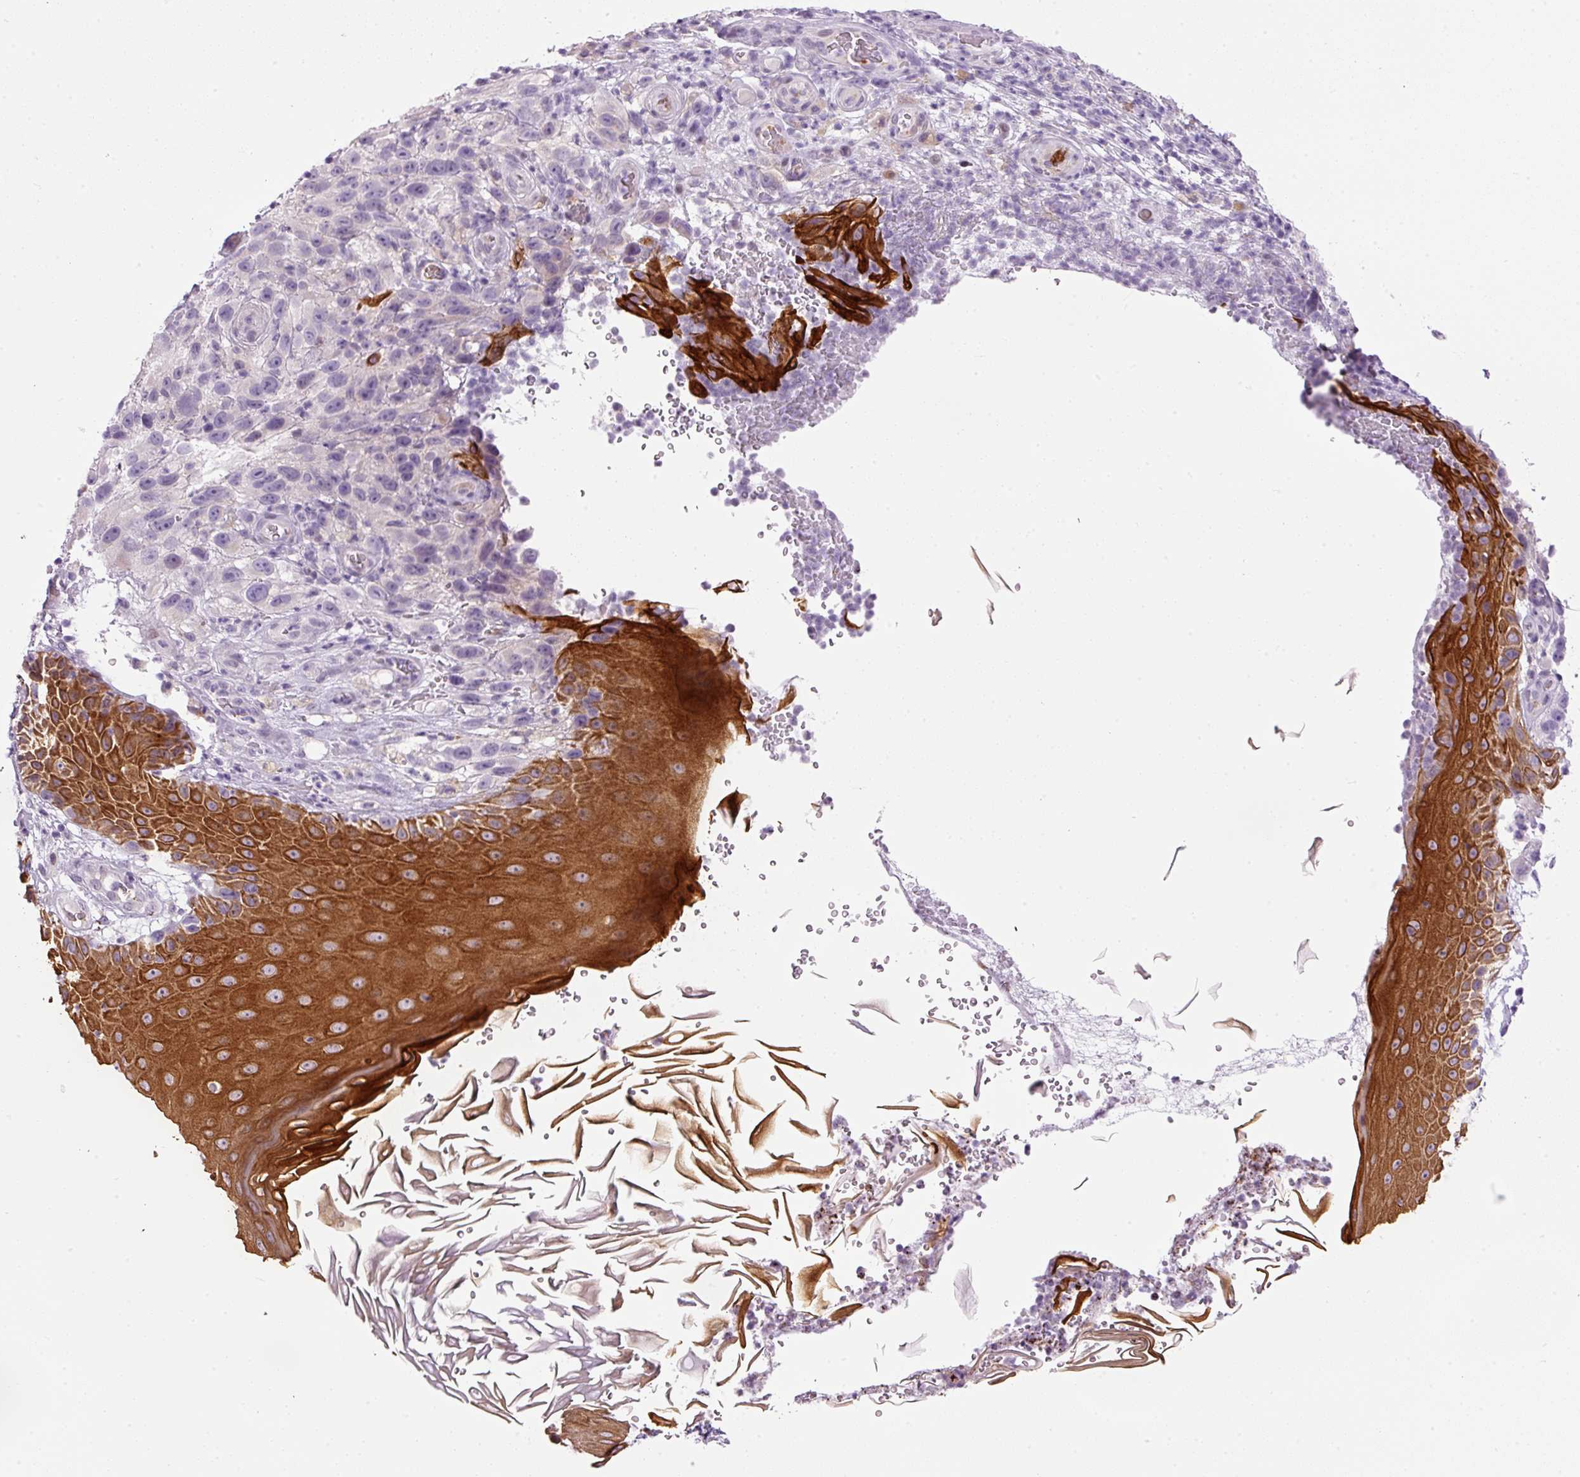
{"staining": {"intensity": "negative", "quantity": "none", "location": "none"}, "tissue": "melanoma", "cell_type": "Tumor cells", "image_type": "cancer", "snomed": [{"axis": "morphology", "description": "Malignant melanoma, NOS"}, {"axis": "topography", "description": "Skin"}], "caption": "Melanoma stained for a protein using immunohistochemistry exhibits no positivity tumor cells.", "gene": "SRC", "patient": {"sex": "female", "age": 96}}